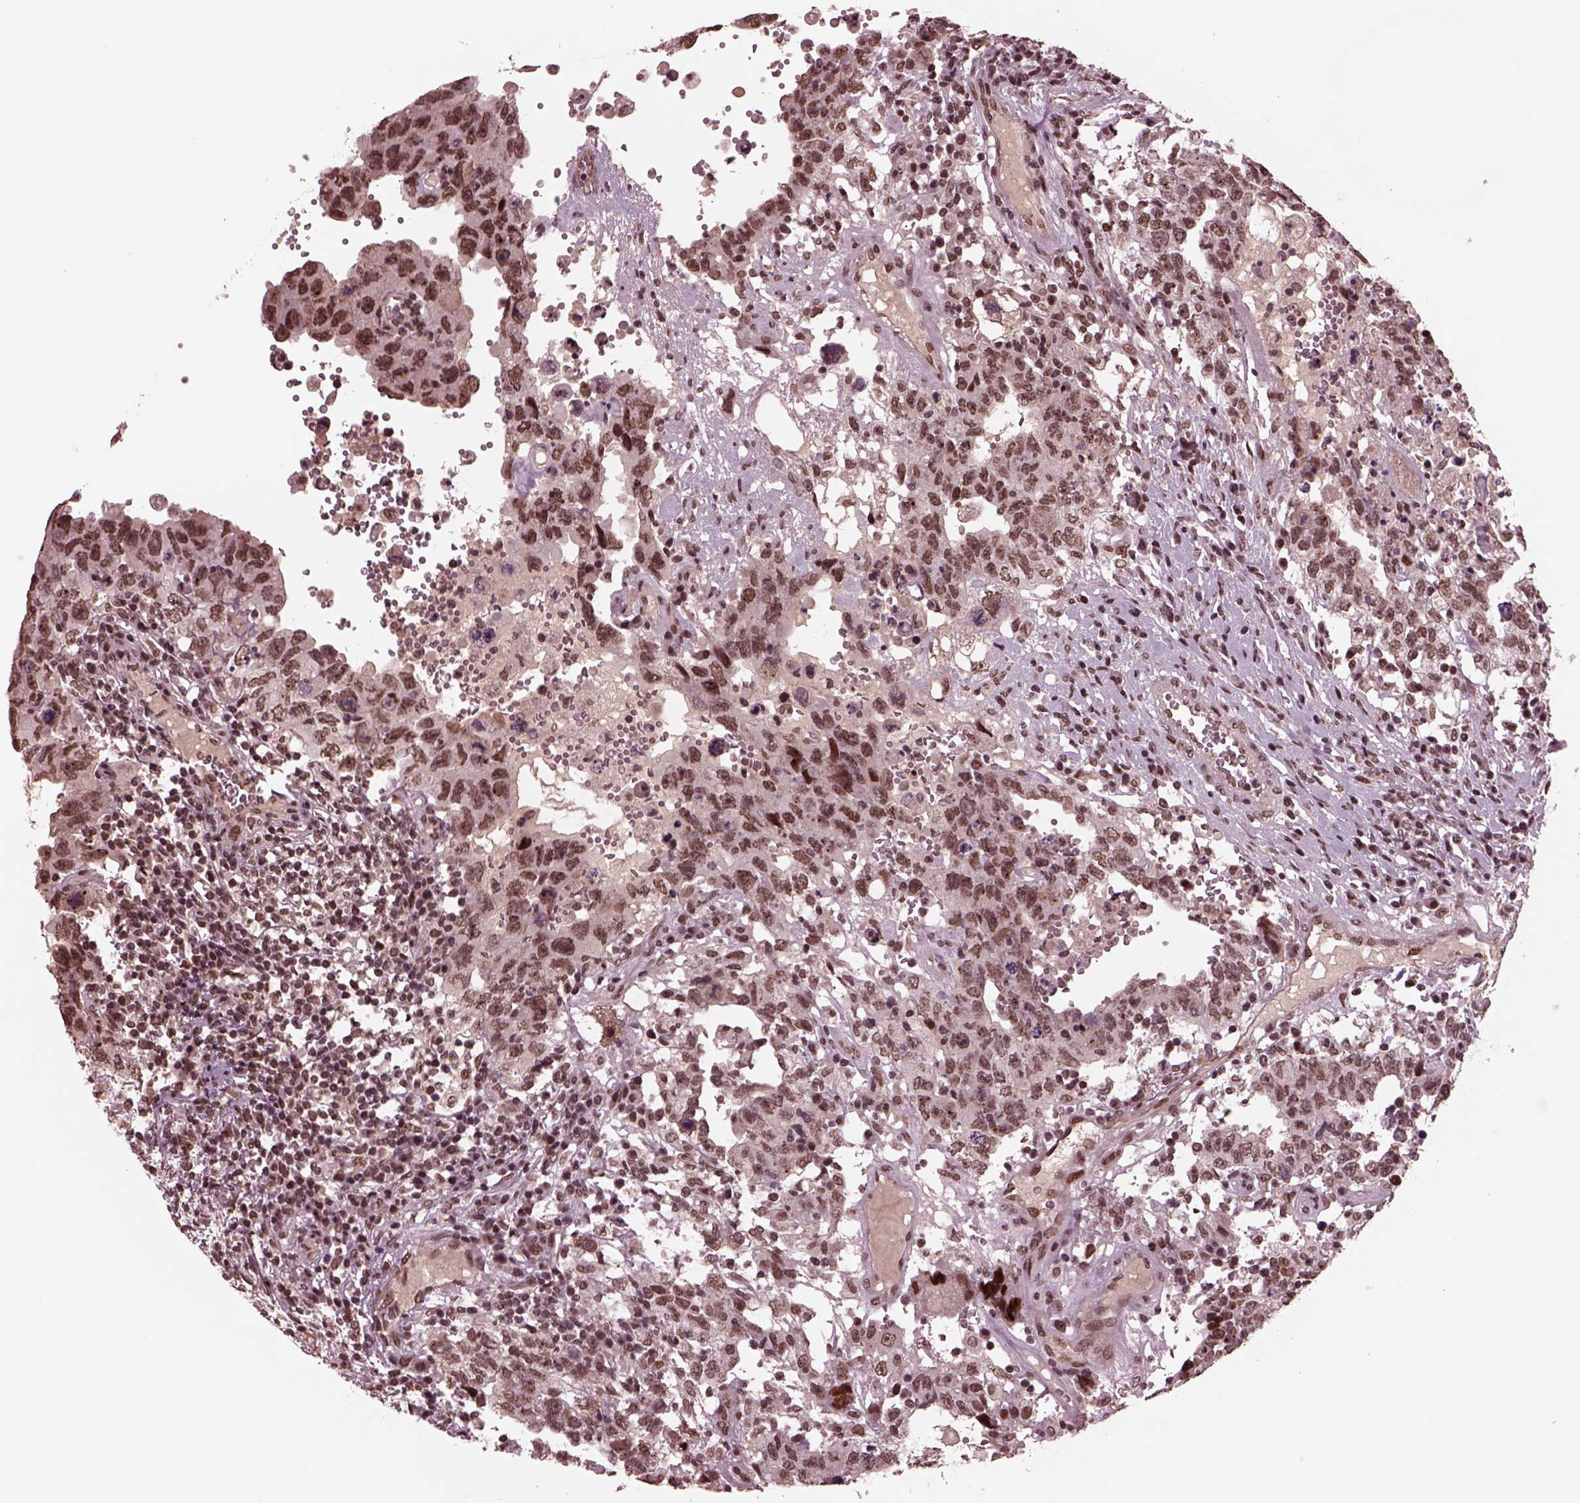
{"staining": {"intensity": "moderate", "quantity": ">75%", "location": "nuclear"}, "tissue": "testis cancer", "cell_type": "Tumor cells", "image_type": "cancer", "snomed": [{"axis": "morphology", "description": "Carcinoma, Embryonal, NOS"}, {"axis": "topography", "description": "Testis"}], "caption": "Immunohistochemistry (IHC) photomicrograph of testis cancer stained for a protein (brown), which shows medium levels of moderate nuclear expression in approximately >75% of tumor cells.", "gene": "NAP1L5", "patient": {"sex": "male", "age": 26}}